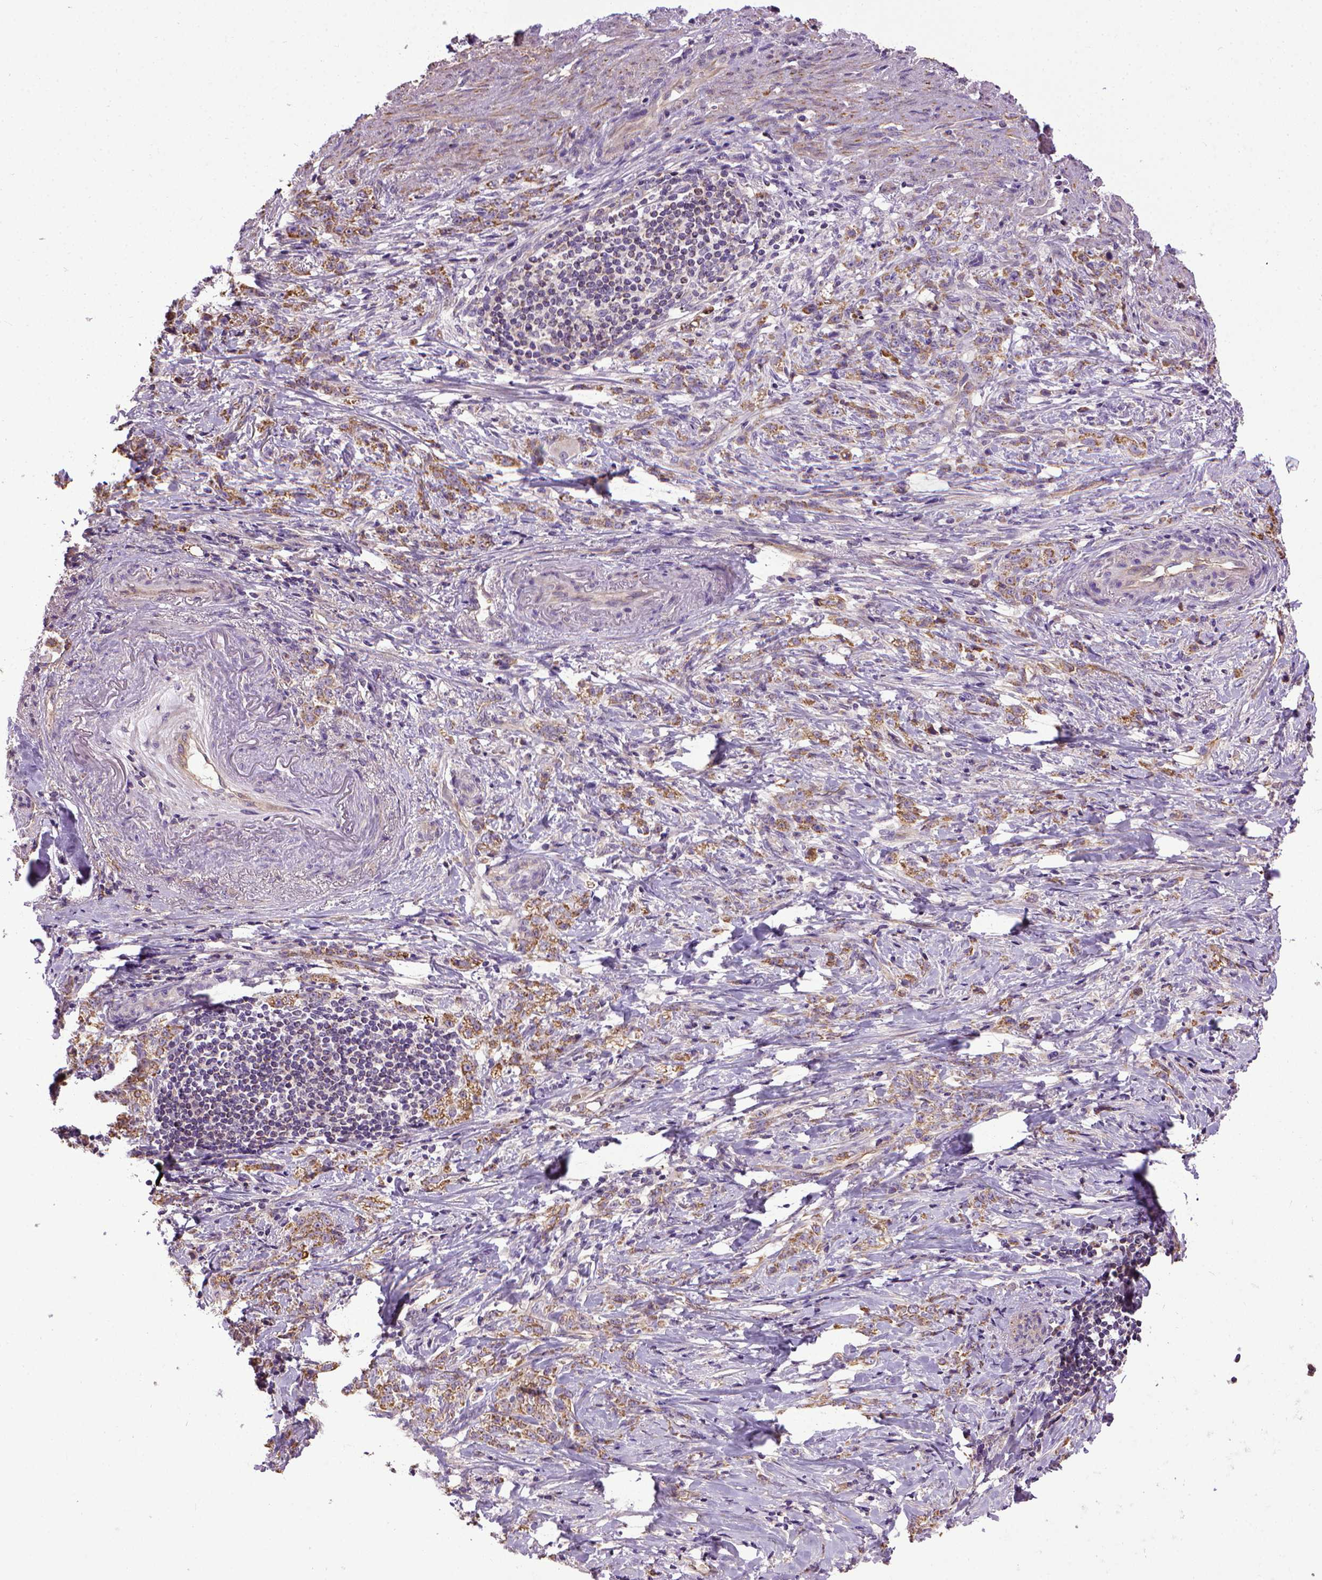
{"staining": {"intensity": "moderate", "quantity": ">75%", "location": "cytoplasmic/membranous"}, "tissue": "stomach cancer", "cell_type": "Tumor cells", "image_type": "cancer", "snomed": [{"axis": "morphology", "description": "Adenocarcinoma, NOS"}, {"axis": "topography", "description": "Stomach, lower"}], "caption": "DAB immunohistochemical staining of stomach cancer (adenocarcinoma) demonstrates moderate cytoplasmic/membranous protein expression in about >75% of tumor cells.", "gene": "ENG", "patient": {"sex": "male", "age": 88}}